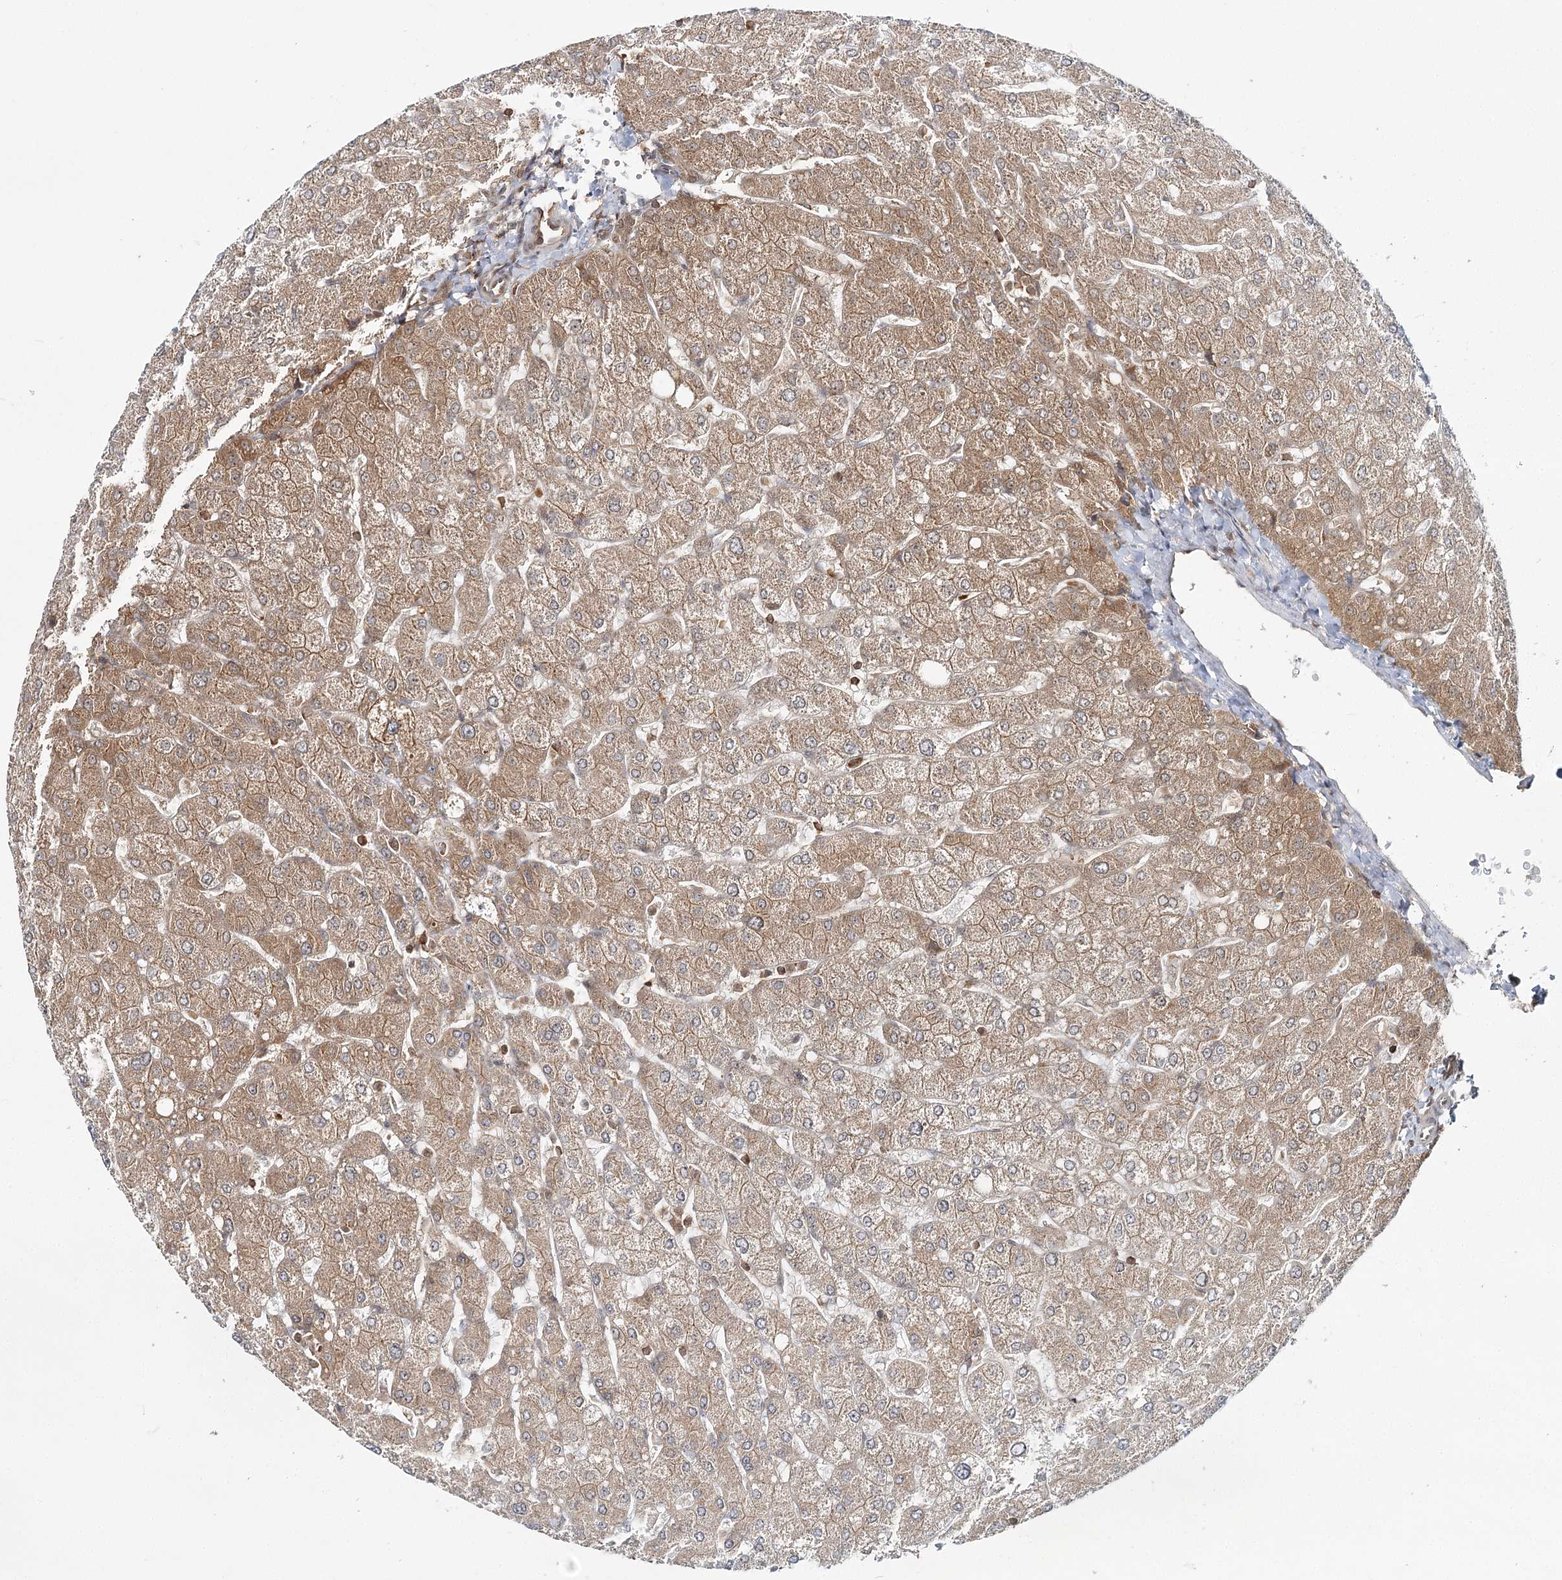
{"staining": {"intensity": "moderate", "quantity": "<25%", "location": "cytoplasmic/membranous,nuclear"}, "tissue": "liver", "cell_type": "Cholangiocytes", "image_type": "normal", "snomed": [{"axis": "morphology", "description": "Normal tissue, NOS"}, {"axis": "topography", "description": "Liver"}], "caption": "Immunohistochemical staining of normal human liver reveals moderate cytoplasmic/membranous,nuclear protein positivity in approximately <25% of cholangiocytes.", "gene": "FAM120B", "patient": {"sex": "male", "age": 55}}